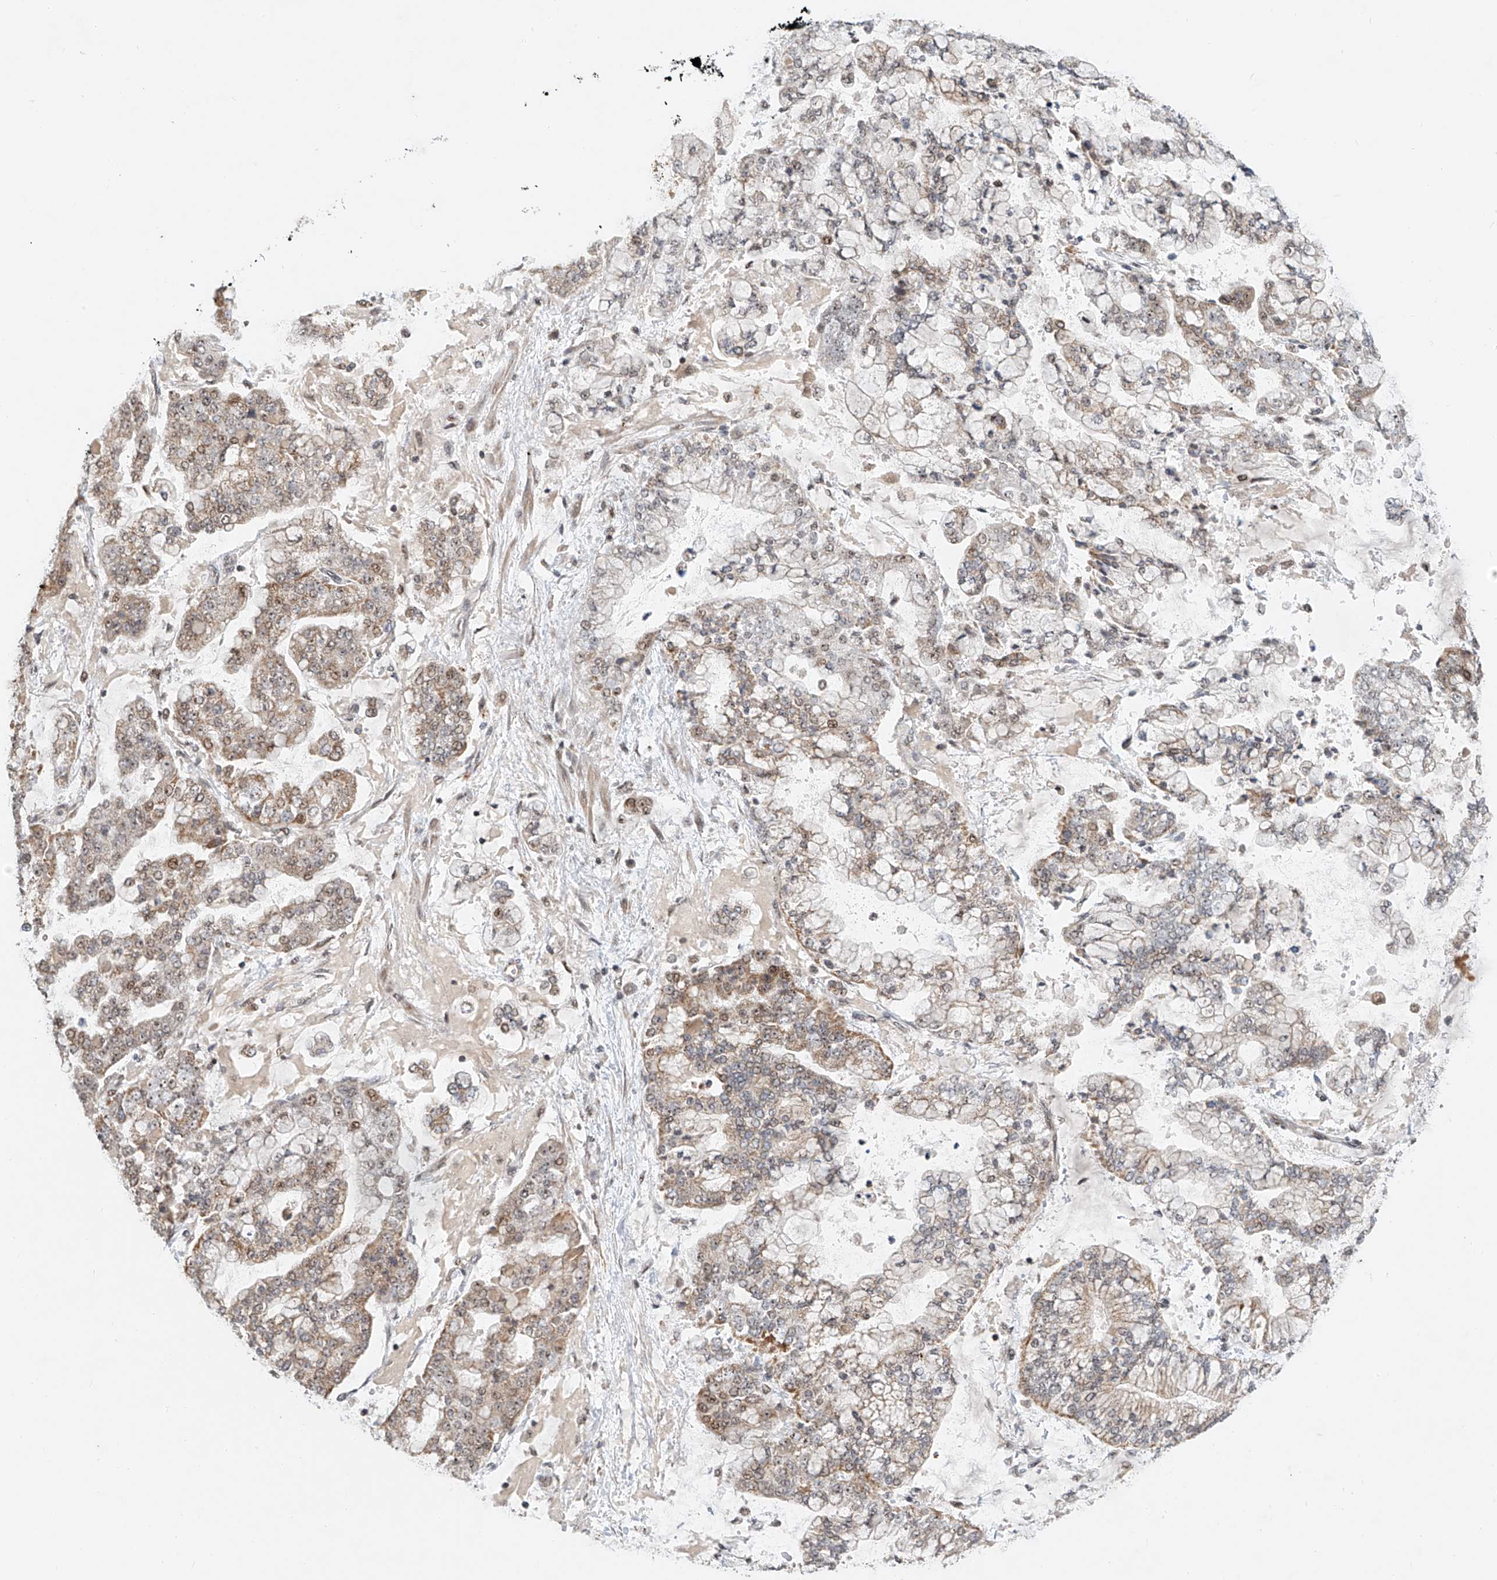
{"staining": {"intensity": "weak", "quantity": "25%-75%", "location": "cytoplasmic/membranous,nuclear"}, "tissue": "stomach cancer", "cell_type": "Tumor cells", "image_type": "cancer", "snomed": [{"axis": "morphology", "description": "Normal tissue, NOS"}, {"axis": "morphology", "description": "Adenocarcinoma, NOS"}, {"axis": "topography", "description": "Stomach, upper"}, {"axis": "topography", "description": "Stomach"}], "caption": "Stomach adenocarcinoma tissue reveals weak cytoplasmic/membranous and nuclear expression in about 25%-75% of tumor cells The protein of interest is shown in brown color, while the nuclei are stained blue.", "gene": "SYTL3", "patient": {"sex": "male", "age": 76}}